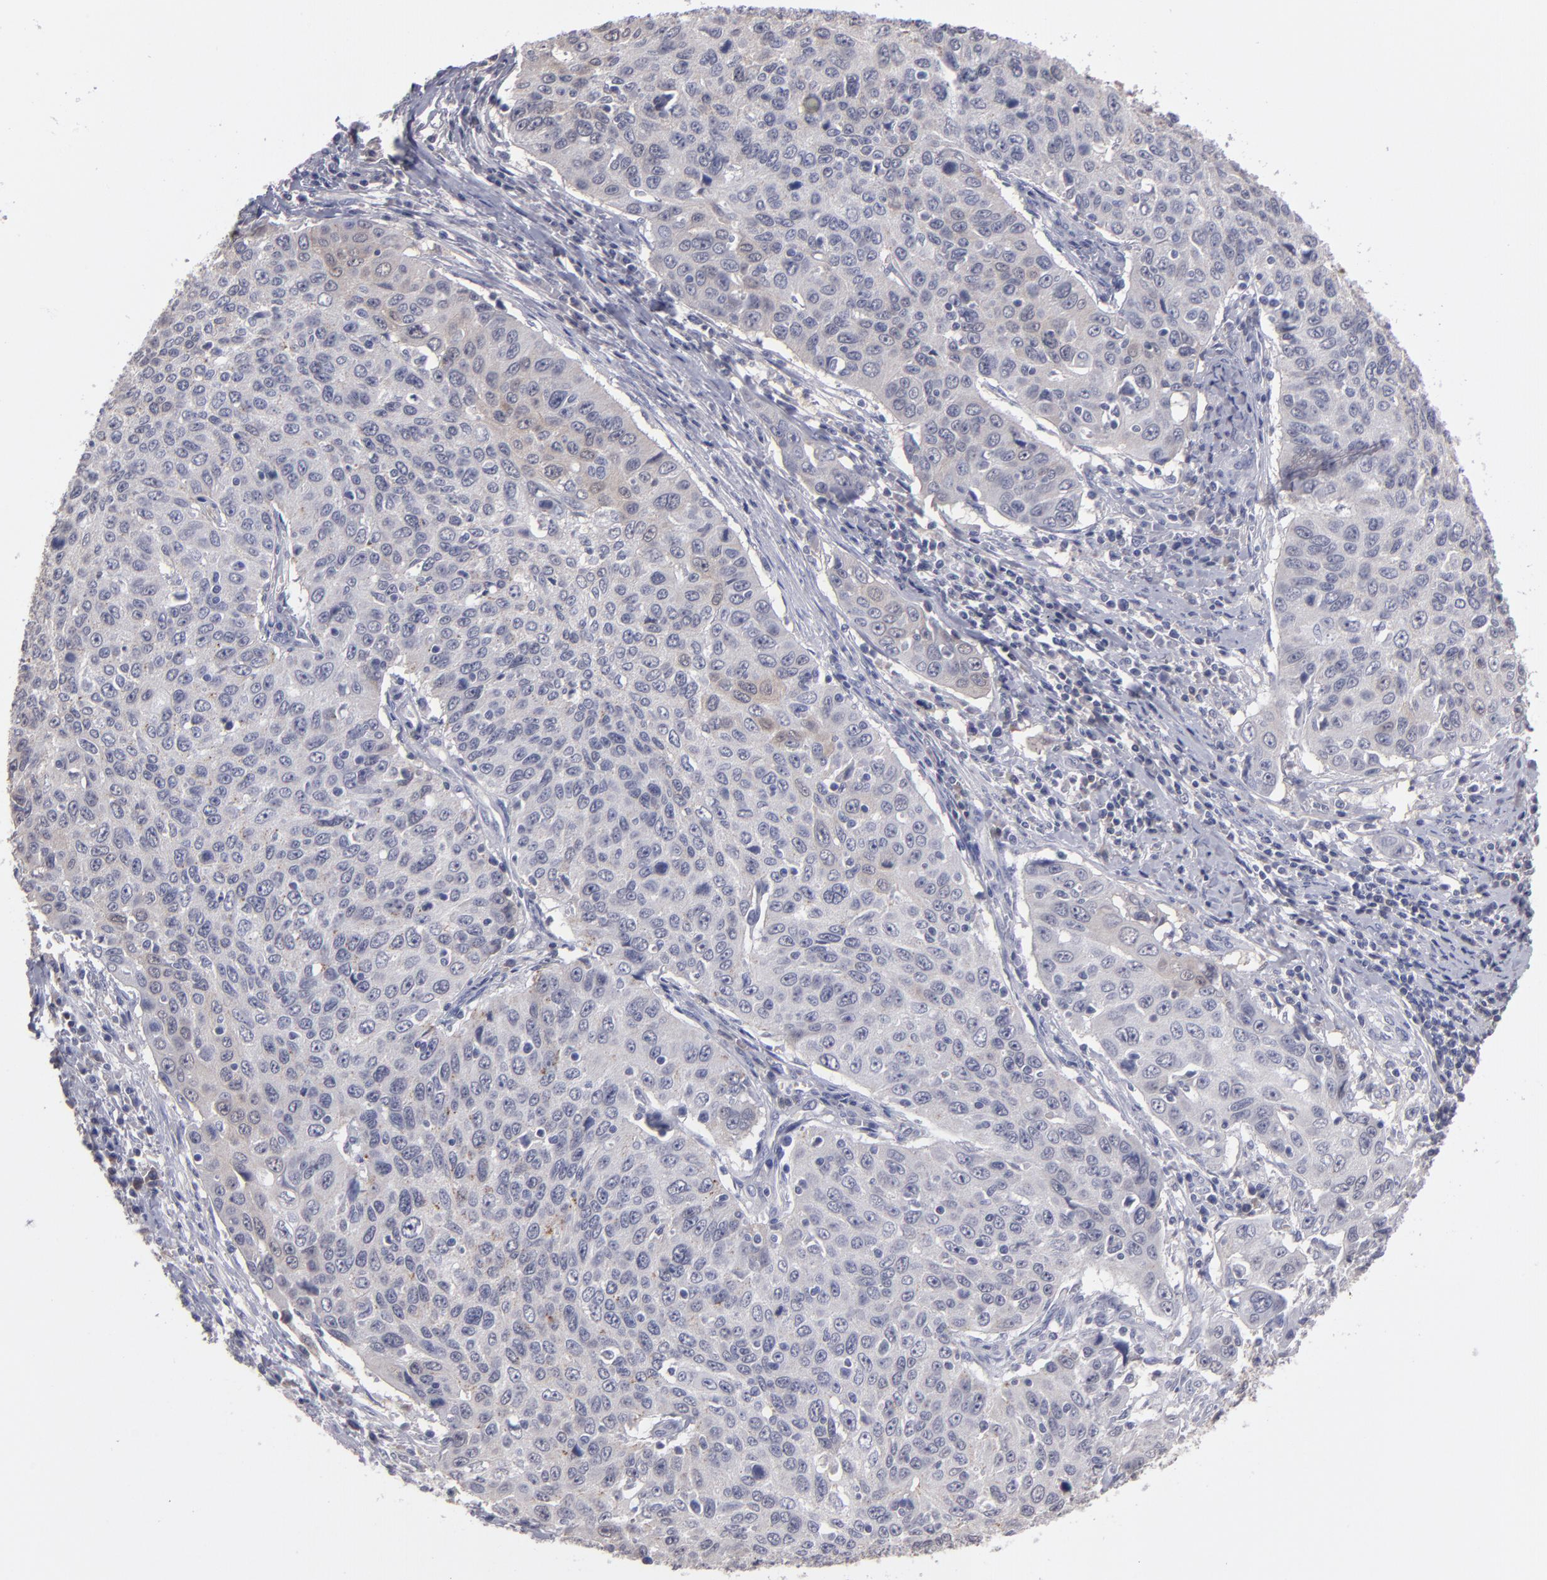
{"staining": {"intensity": "weak", "quantity": "<25%", "location": "cytoplasmic/membranous"}, "tissue": "cervical cancer", "cell_type": "Tumor cells", "image_type": "cancer", "snomed": [{"axis": "morphology", "description": "Squamous cell carcinoma, NOS"}, {"axis": "topography", "description": "Cervix"}], "caption": "IHC histopathology image of human cervical cancer (squamous cell carcinoma) stained for a protein (brown), which demonstrates no staining in tumor cells. Nuclei are stained in blue.", "gene": "ITIH4", "patient": {"sex": "female", "age": 53}}